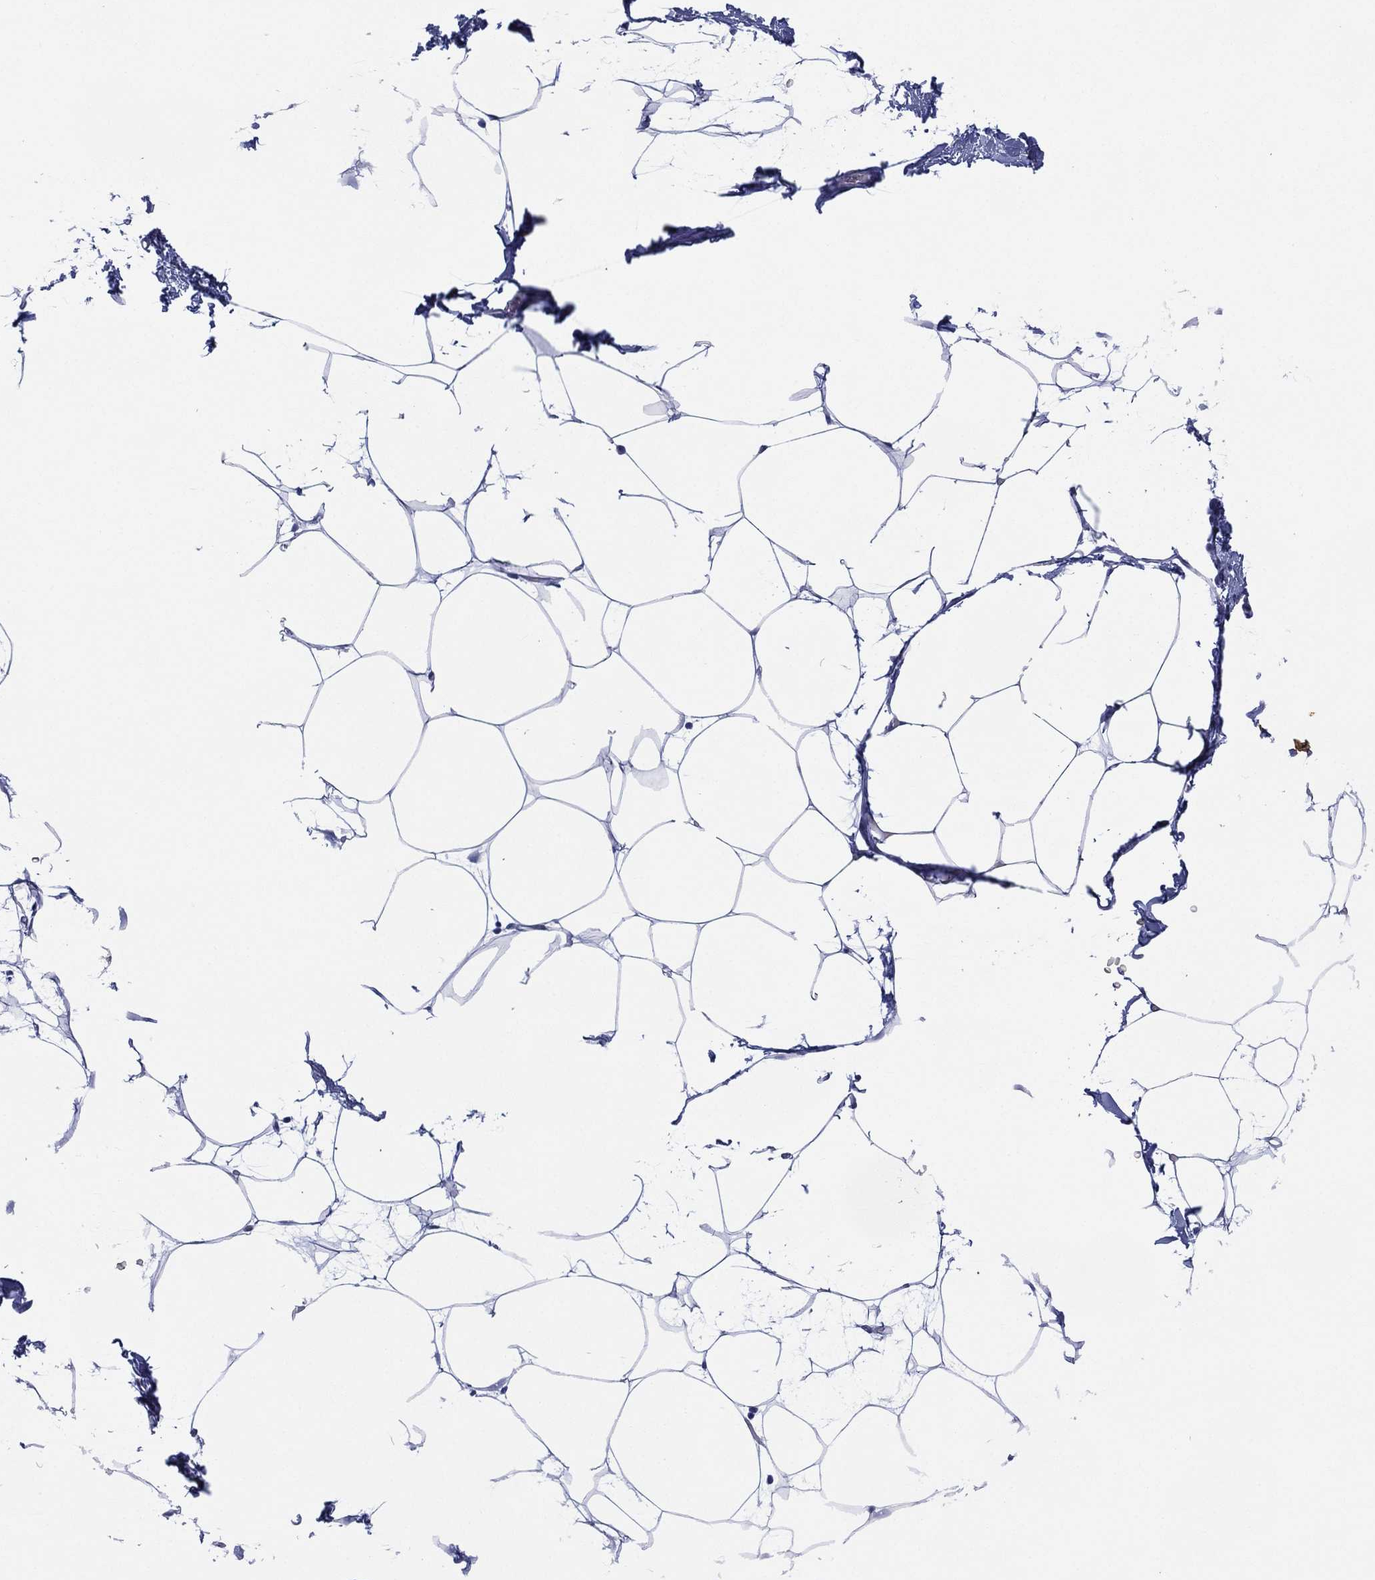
{"staining": {"intensity": "negative", "quantity": "none", "location": "none"}, "tissue": "adipose tissue", "cell_type": "Adipocytes", "image_type": "normal", "snomed": [{"axis": "morphology", "description": "Normal tissue, NOS"}, {"axis": "topography", "description": "Adipose tissue"}], "caption": "An IHC photomicrograph of benign adipose tissue is shown. There is no staining in adipocytes of adipose tissue. Brightfield microscopy of immunohistochemistry (IHC) stained with DAB (3,3'-diaminobenzidine) (brown) and hematoxylin (blue), captured at high magnification.", "gene": "DSG1", "patient": {"sex": "male", "age": 57}}